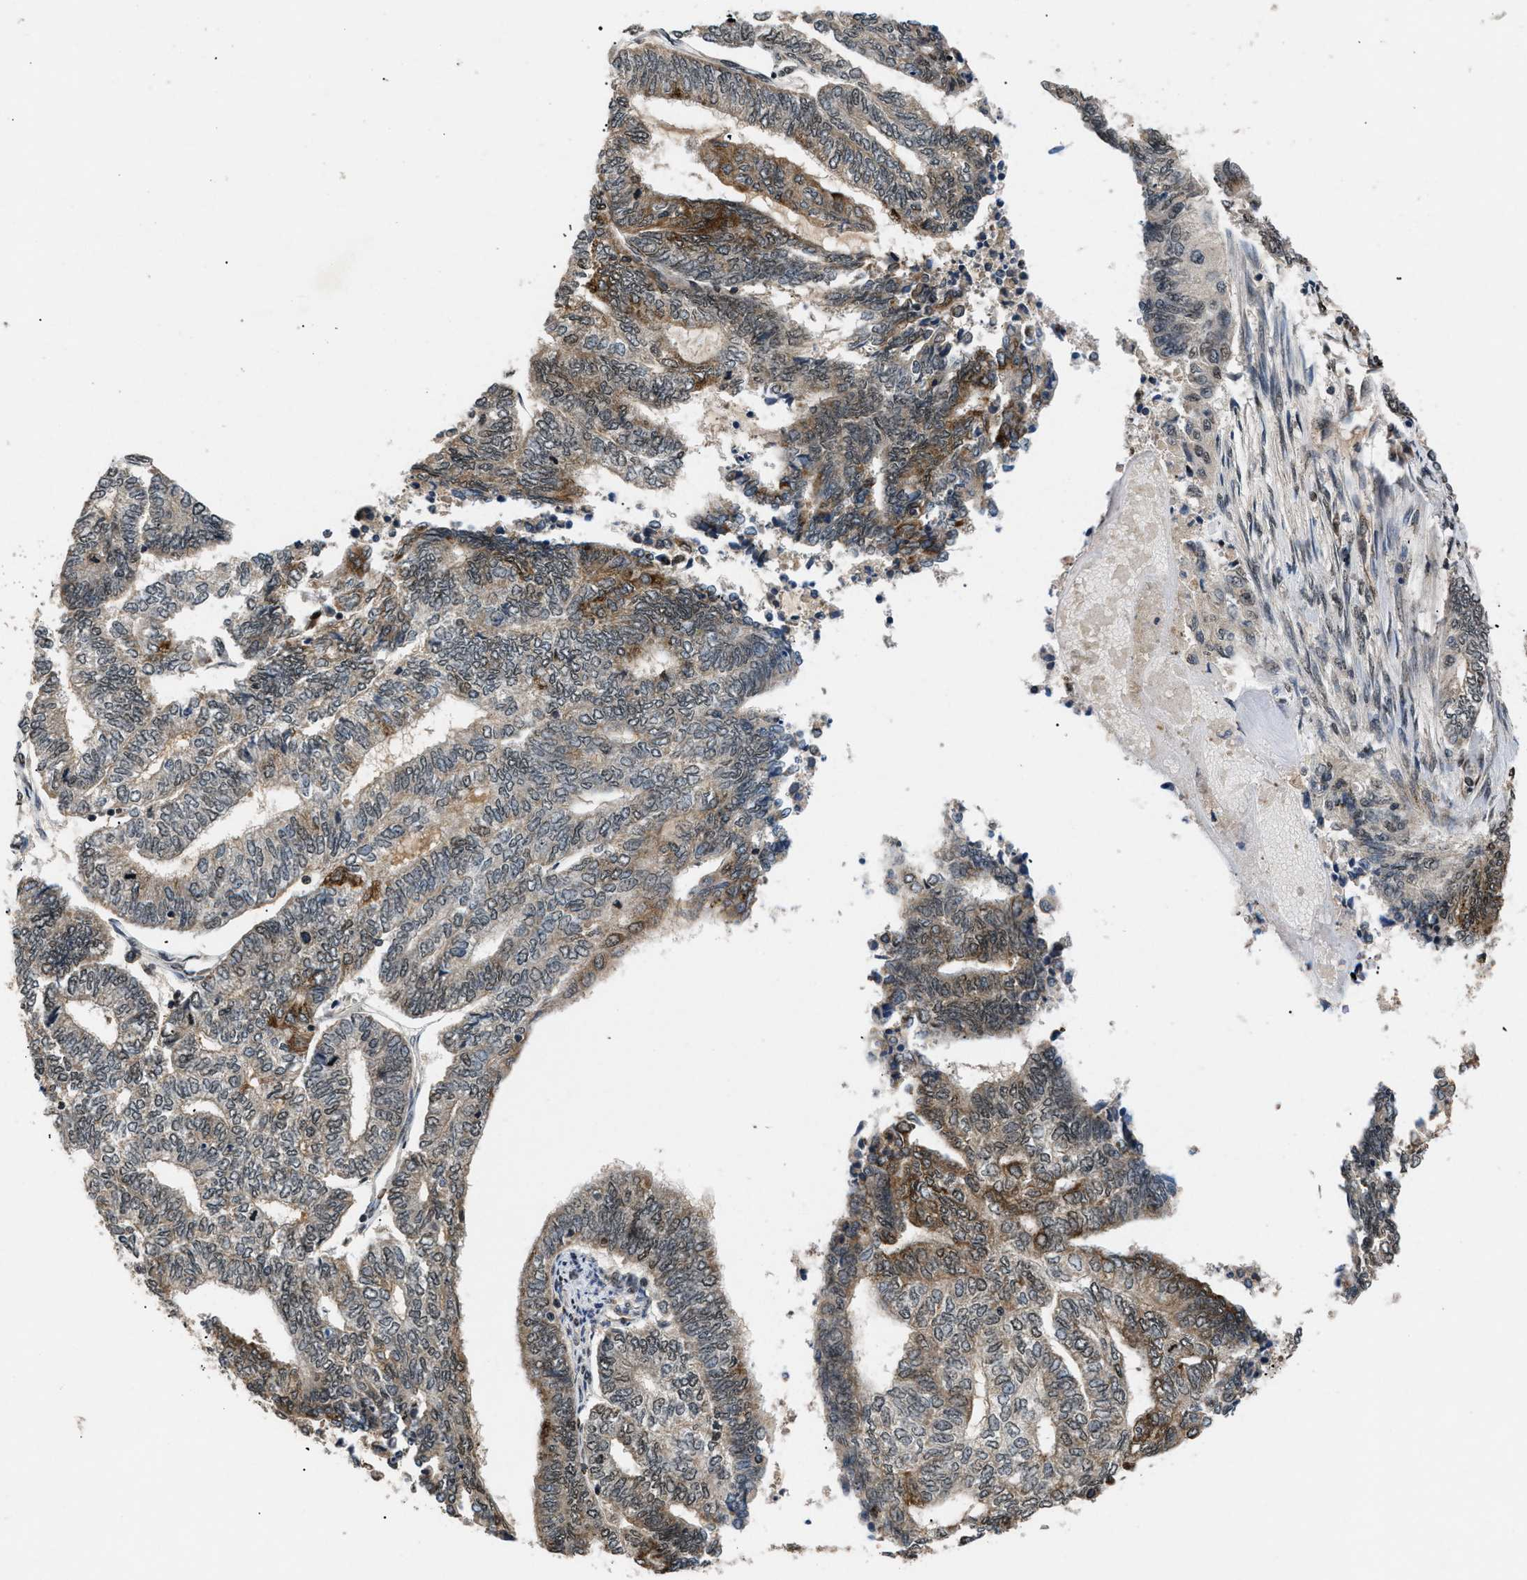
{"staining": {"intensity": "moderate", "quantity": "25%-75%", "location": "cytoplasmic/membranous,nuclear"}, "tissue": "endometrial cancer", "cell_type": "Tumor cells", "image_type": "cancer", "snomed": [{"axis": "morphology", "description": "Adenocarcinoma, NOS"}, {"axis": "topography", "description": "Uterus"}, {"axis": "topography", "description": "Endometrium"}], "caption": "An image of human endometrial cancer (adenocarcinoma) stained for a protein displays moderate cytoplasmic/membranous and nuclear brown staining in tumor cells.", "gene": "RBM5", "patient": {"sex": "female", "age": 70}}